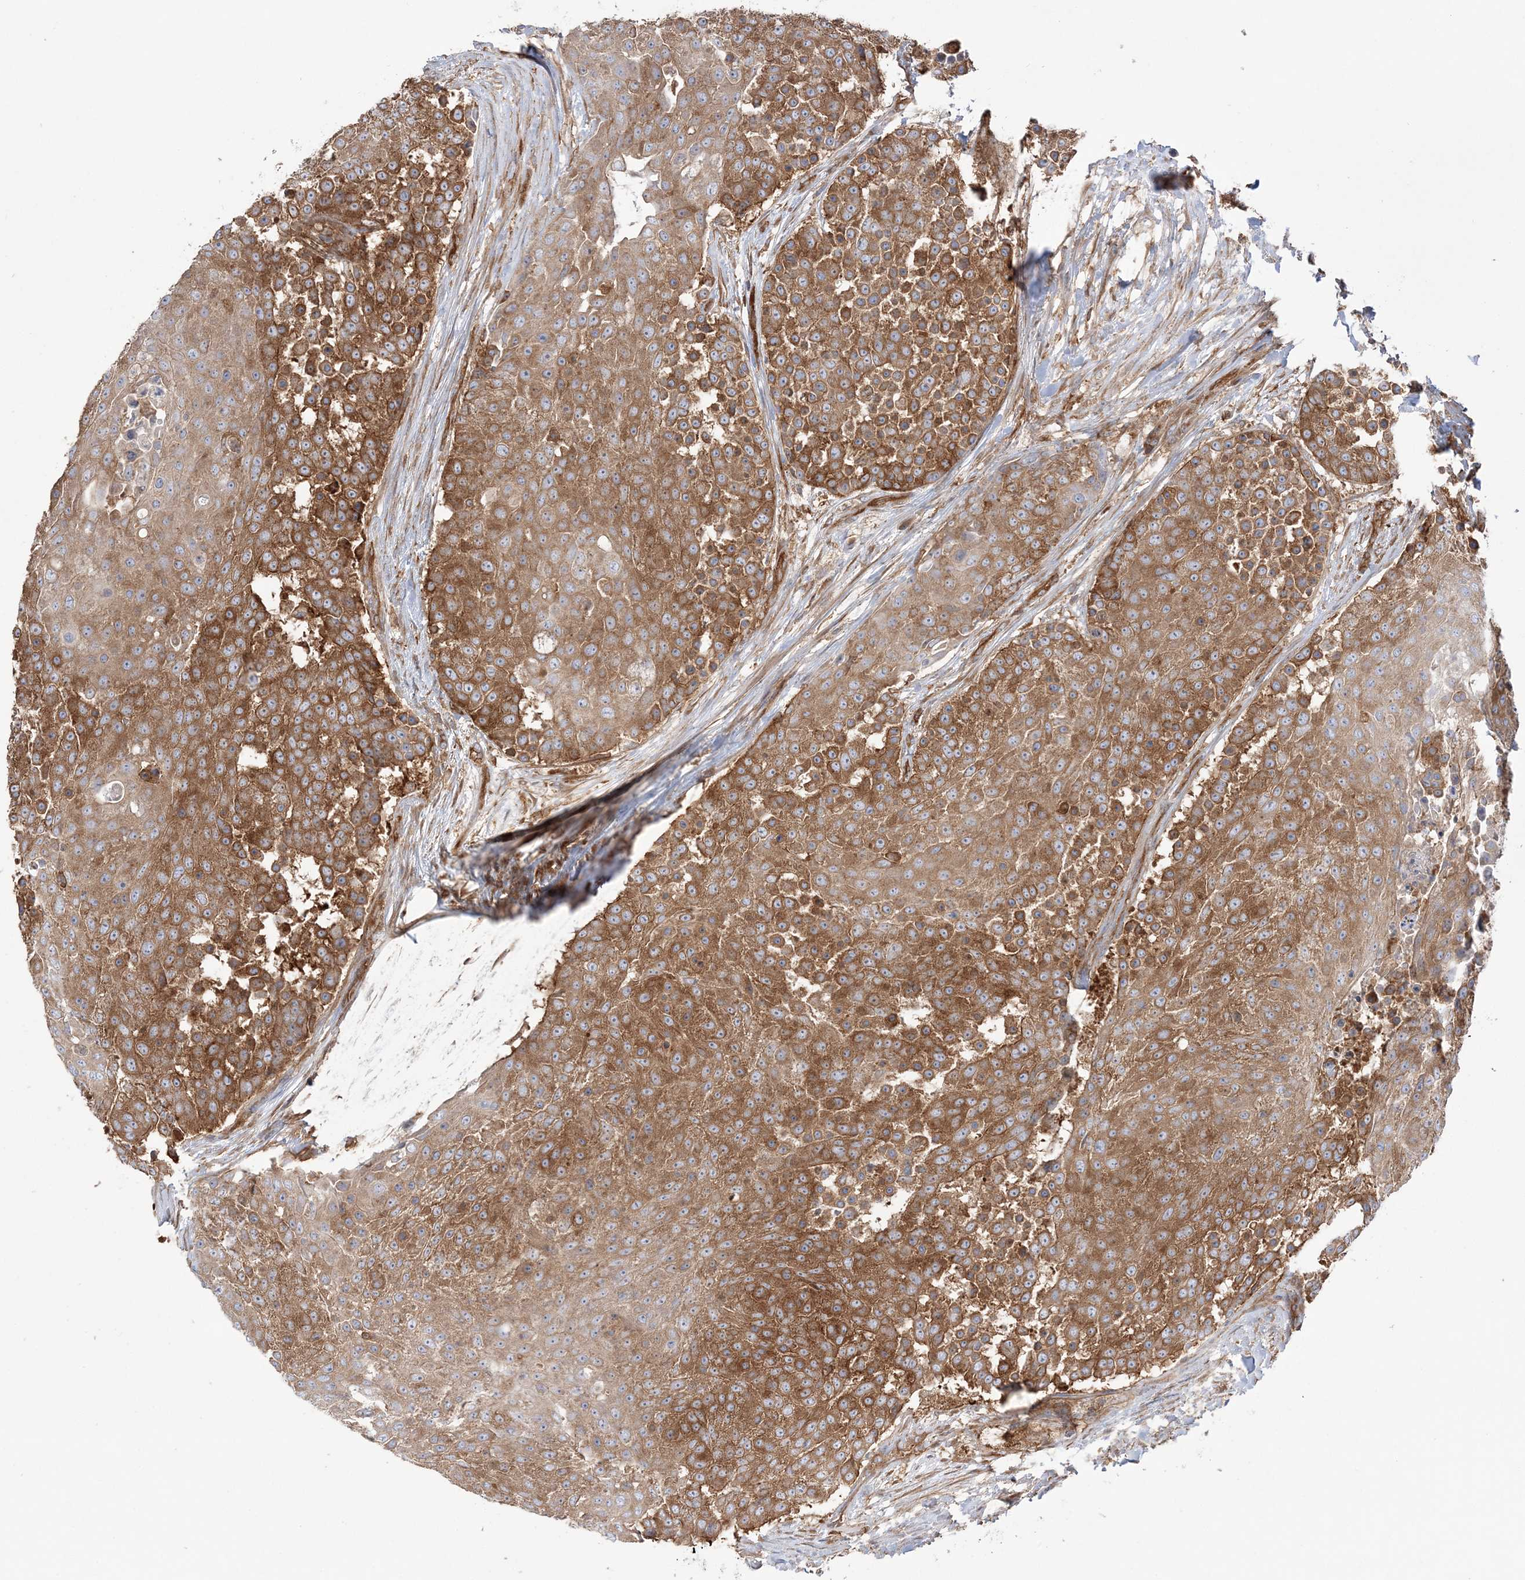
{"staining": {"intensity": "strong", "quantity": ">75%", "location": "cytoplasmic/membranous"}, "tissue": "urothelial cancer", "cell_type": "Tumor cells", "image_type": "cancer", "snomed": [{"axis": "morphology", "description": "Urothelial carcinoma, High grade"}, {"axis": "topography", "description": "Urinary bladder"}], "caption": "Brown immunohistochemical staining in urothelial cancer demonstrates strong cytoplasmic/membranous expression in approximately >75% of tumor cells.", "gene": "TBC1D5", "patient": {"sex": "female", "age": 63}}